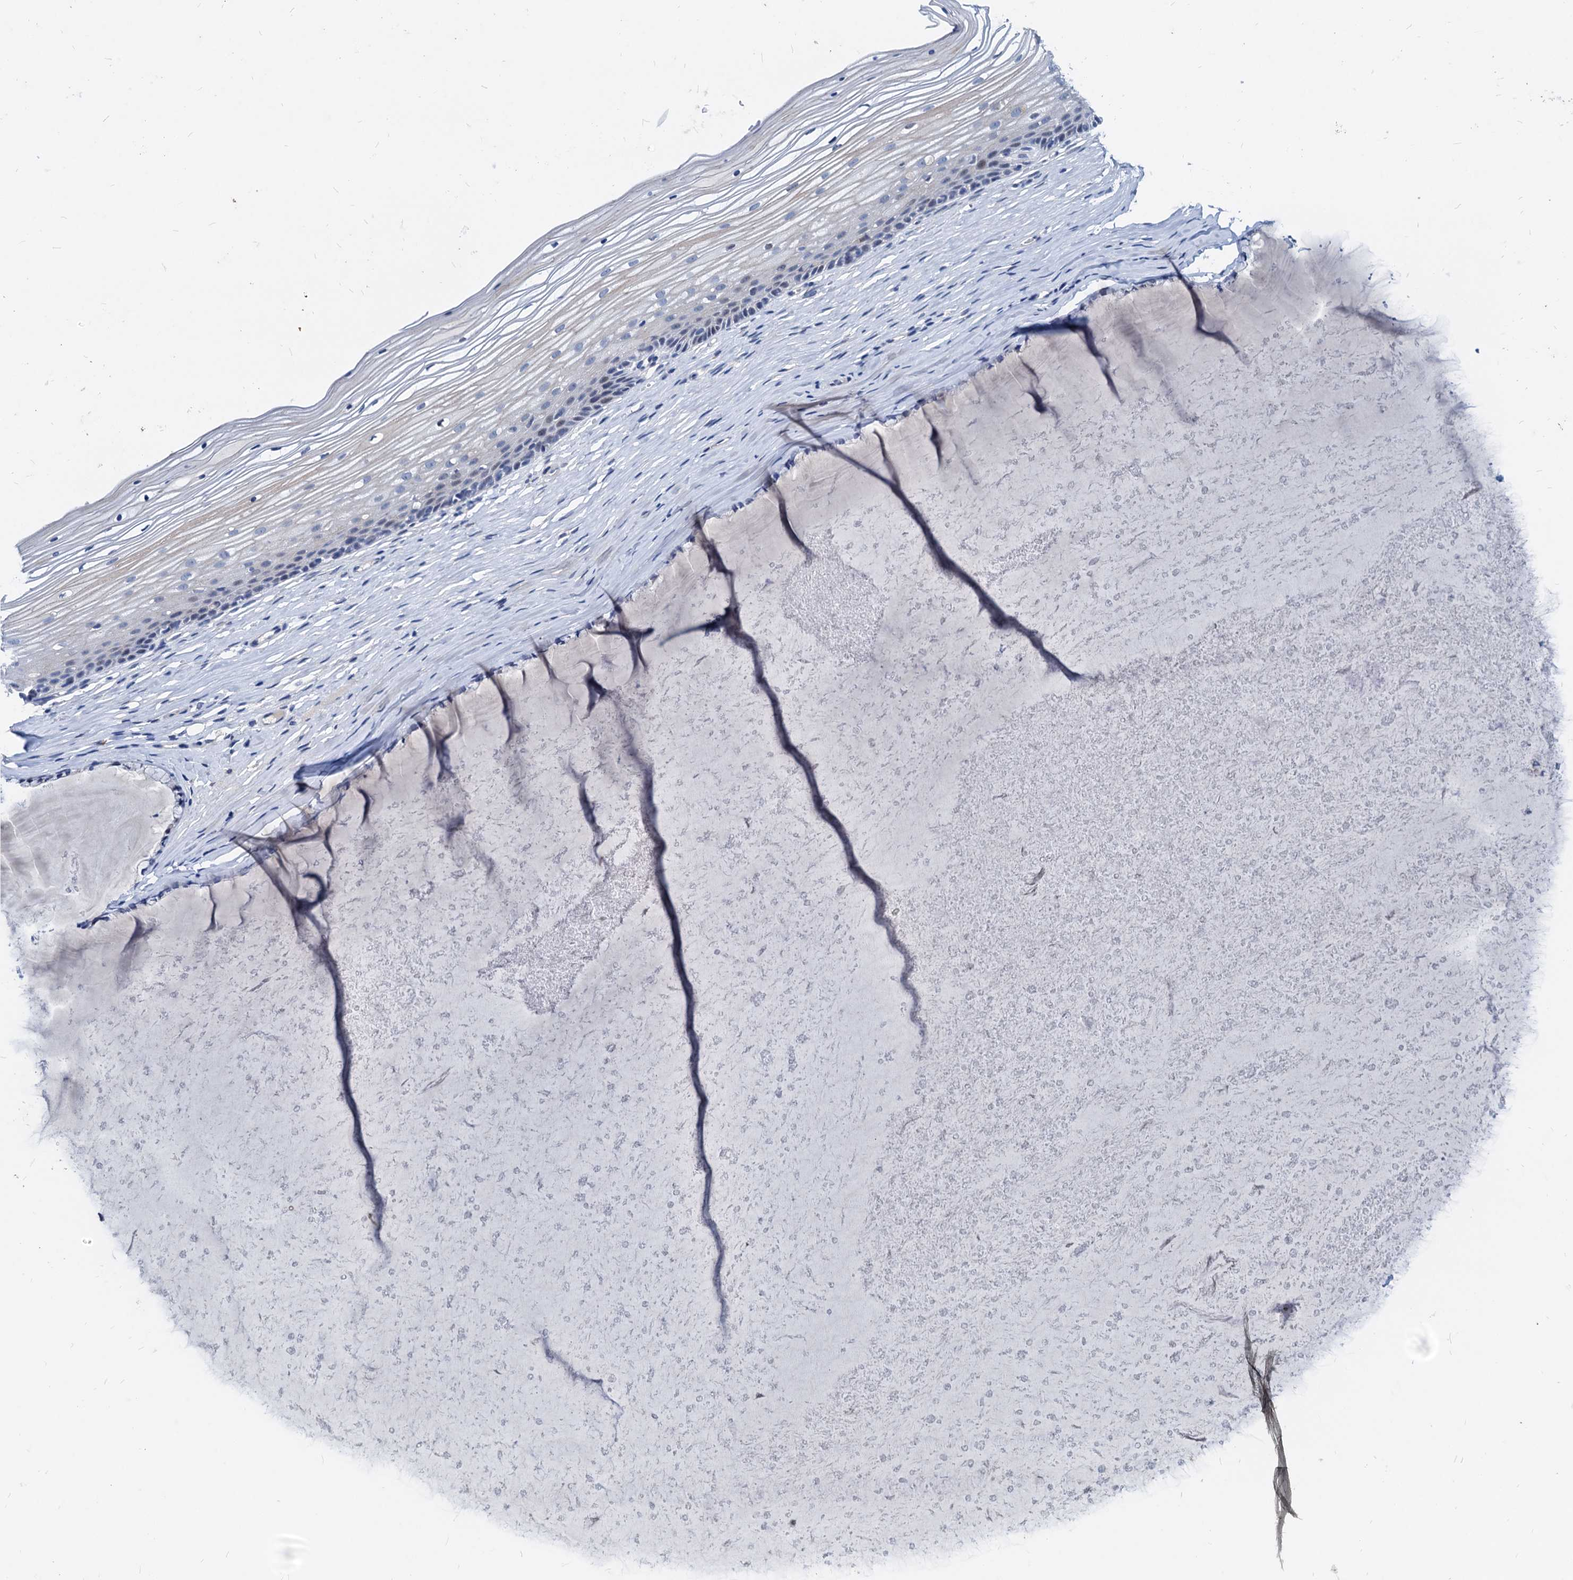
{"staining": {"intensity": "negative", "quantity": "none", "location": "none"}, "tissue": "vagina", "cell_type": "Squamous epithelial cells", "image_type": "normal", "snomed": [{"axis": "morphology", "description": "Normal tissue, NOS"}, {"axis": "topography", "description": "Vagina"}, {"axis": "topography", "description": "Cervix"}], "caption": "Immunohistochemistry image of normal human vagina stained for a protein (brown), which shows no positivity in squamous epithelial cells. (DAB immunohistochemistry visualized using brightfield microscopy, high magnification).", "gene": "HSF2", "patient": {"sex": "female", "age": 40}}